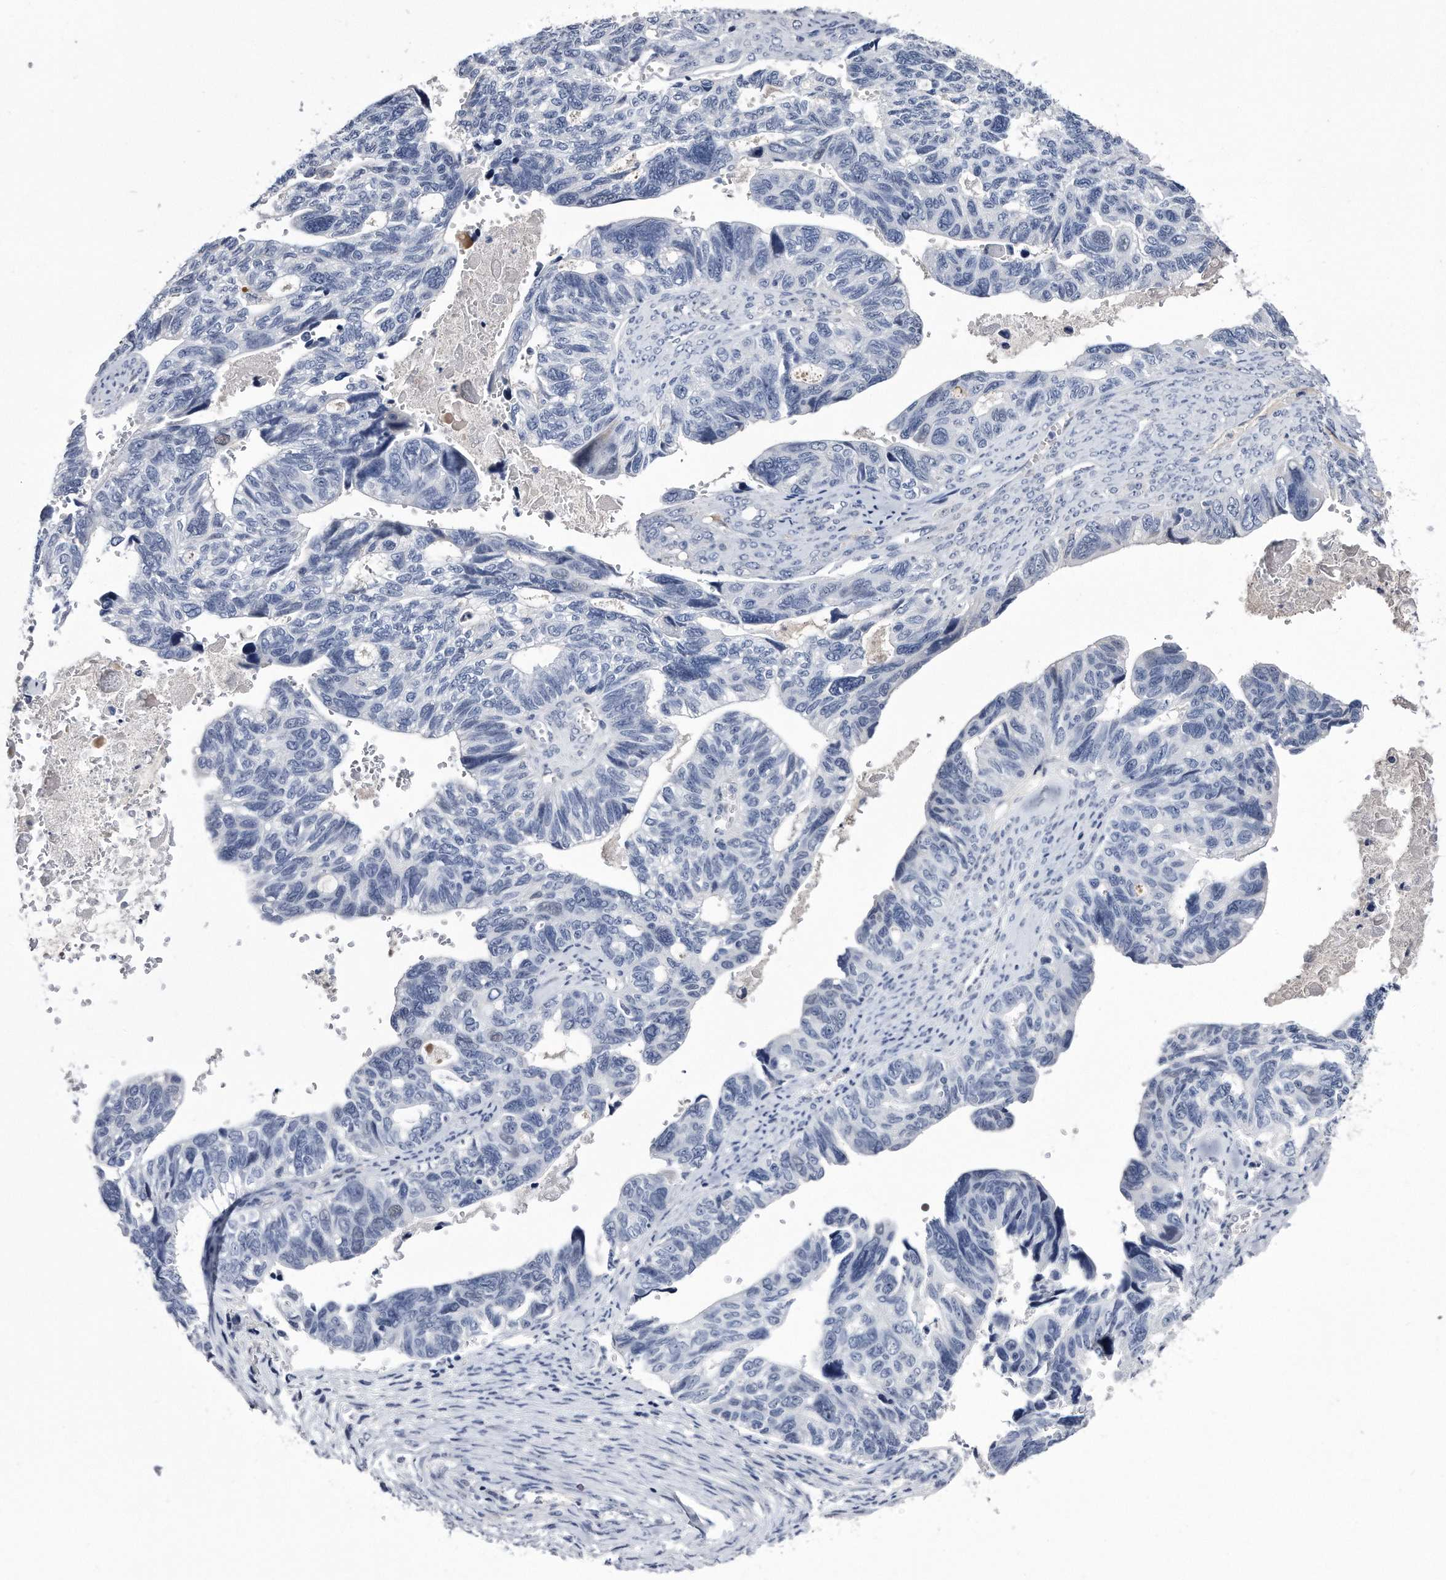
{"staining": {"intensity": "negative", "quantity": "none", "location": "none"}, "tissue": "ovarian cancer", "cell_type": "Tumor cells", "image_type": "cancer", "snomed": [{"axis": "morphology", "description": "Cystadenocarcinoma, serous, NOS"}, {"axis": "topography", "description": "Ovary"}], "caption": "High magnification brightfield microscopy of ovarian cancer (serous cystadenocarcinoma) stained with DAB (3,3'-diaminobenzidine) (brown) and counterstained with hematoxylin (blue): tumor cells show no significant positivity.", "gene": "KCTD8", "patient": {"sex": "female", "age": 79}}